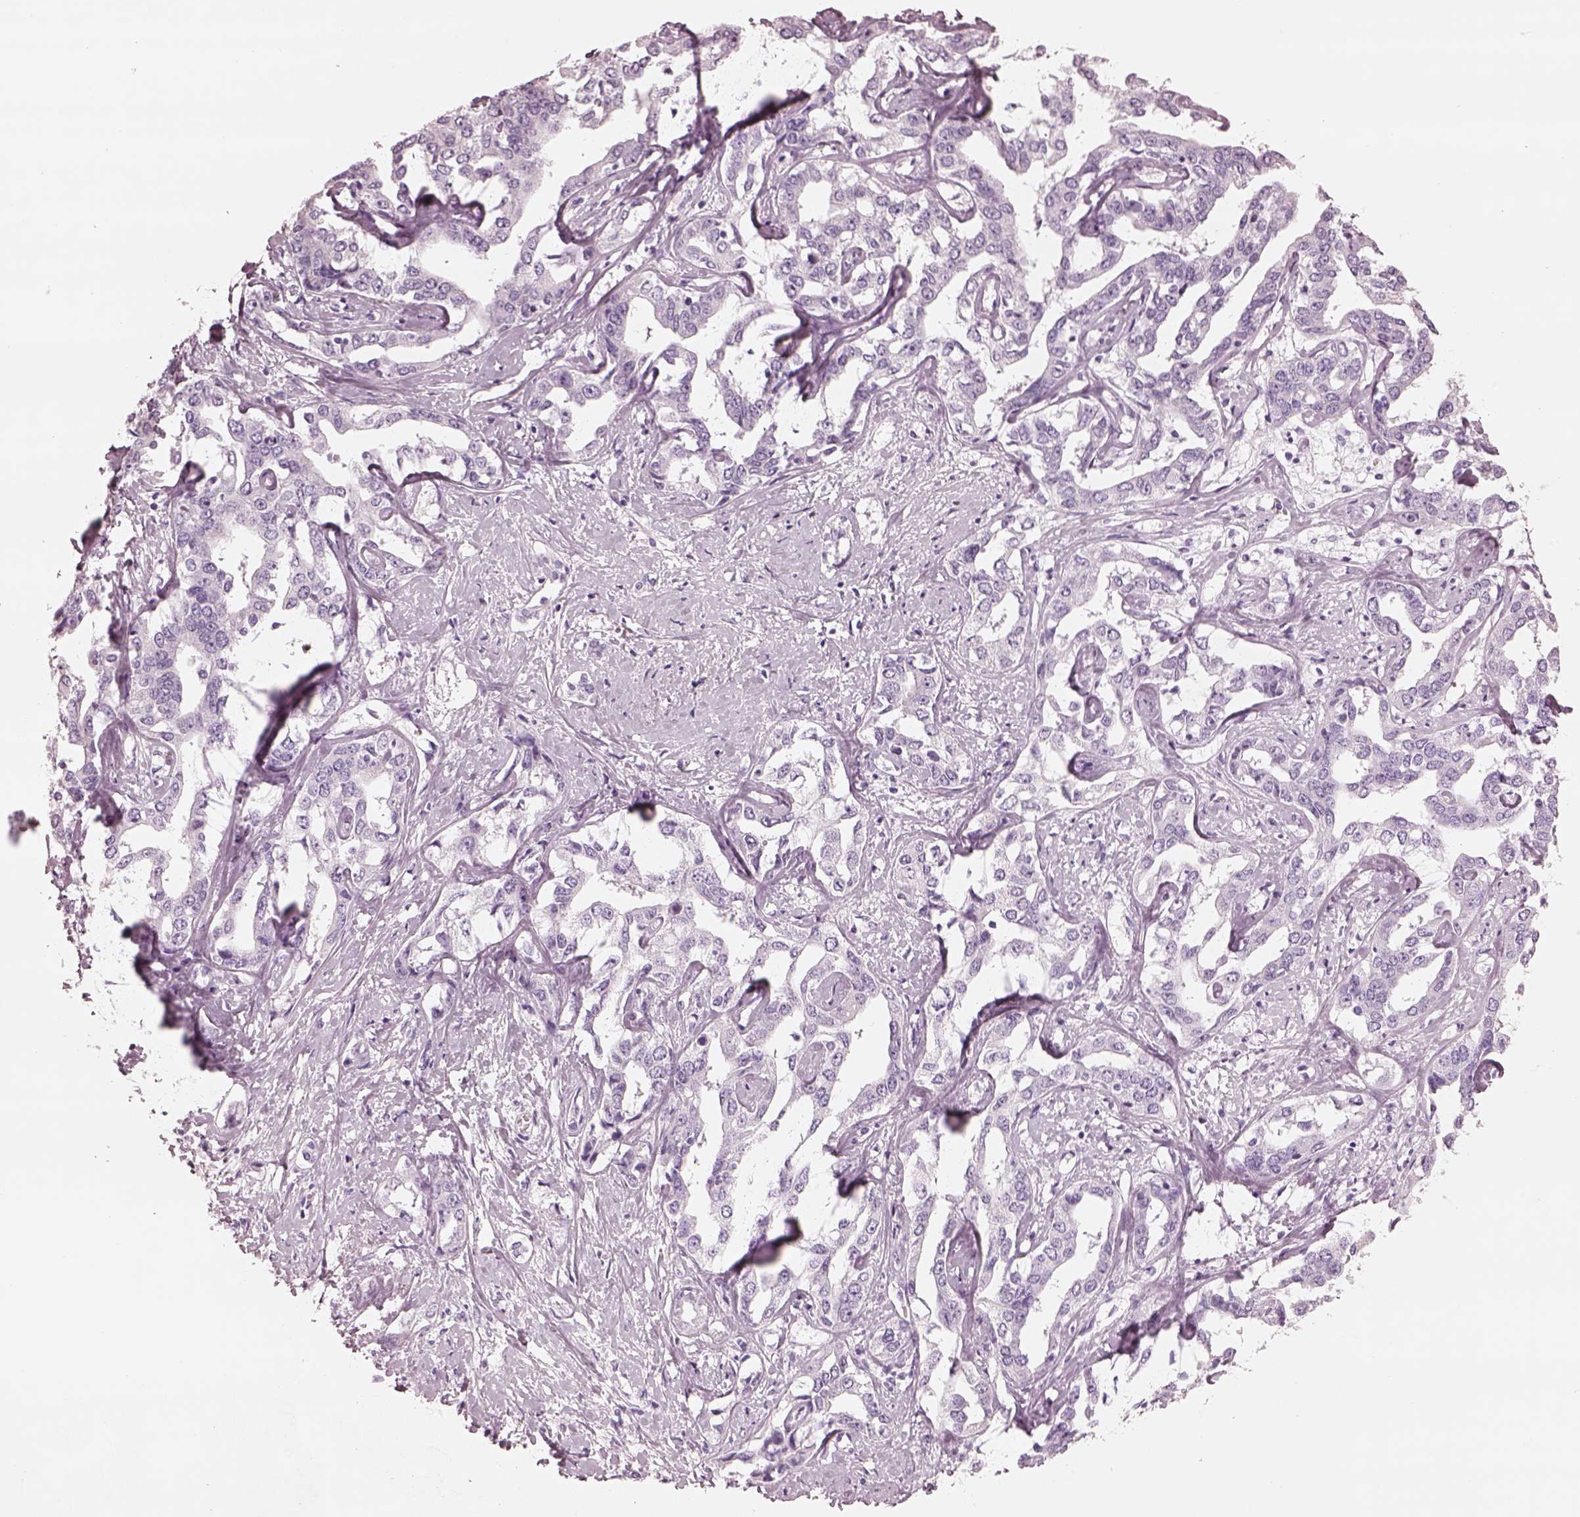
{"staining": {"intensity": "negative", "quantity": "none", "location": "none"}, "tissue": "liver cancer", "cell_type": "Tumor cells", "image_type": "cancer", "snomed": [{"axis": "morphology", "description": "Cholangiocarcinoma"}, {"axis": "topography", "description": "Liver"}], "caption": "This photomicrograph is of cholangiocarcinoma (liver) stained with IHC to label a protein in brown with the nuclei are counter-stained blue. There is no positivity in tumor cells.", "gene": "FABP9", "patient": {"sex": "male", "age": 59}}